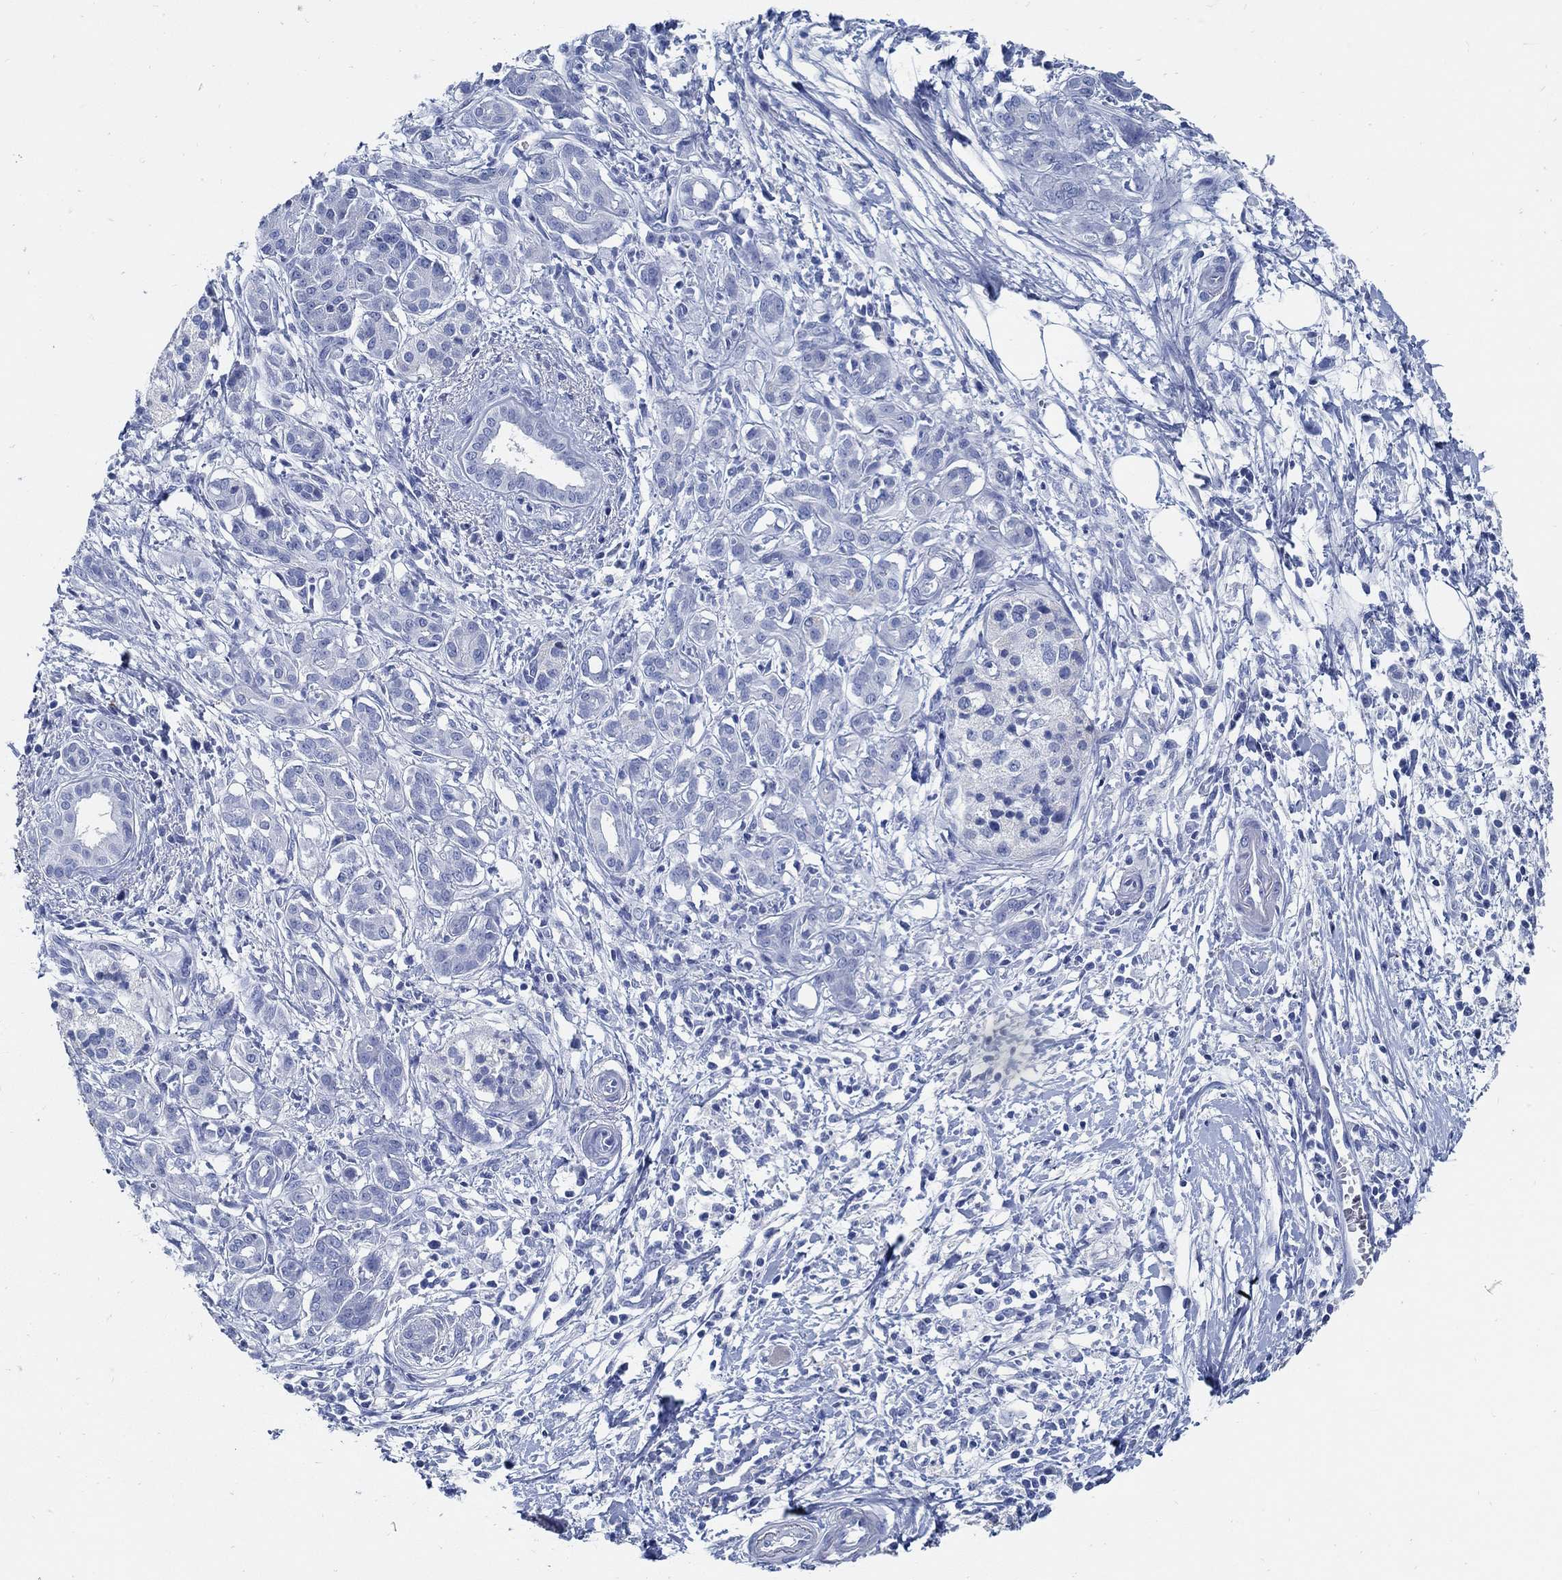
{"staining": {"intensity": "negative", "quantity": "none", "location": "none"}, "tissue": "pancreatic cancer", "cell_type": "Tumor cells", "image_type": "cancer", "snomed": [{"axis": "morphology", "description": "Adenocarcinoma, NOS"}, {"axis": "topography", "description": "Pancreas"}], "caption": "An immunohistochemistry (IHC) photomicrograph of adenocarcinoma (pancreatic) is shown. There is no staining in tumor cells of adenocarcinoma (pancreatic).", "gene": "SLC45A1", "patient": {"sex": "male", "age": 72}}